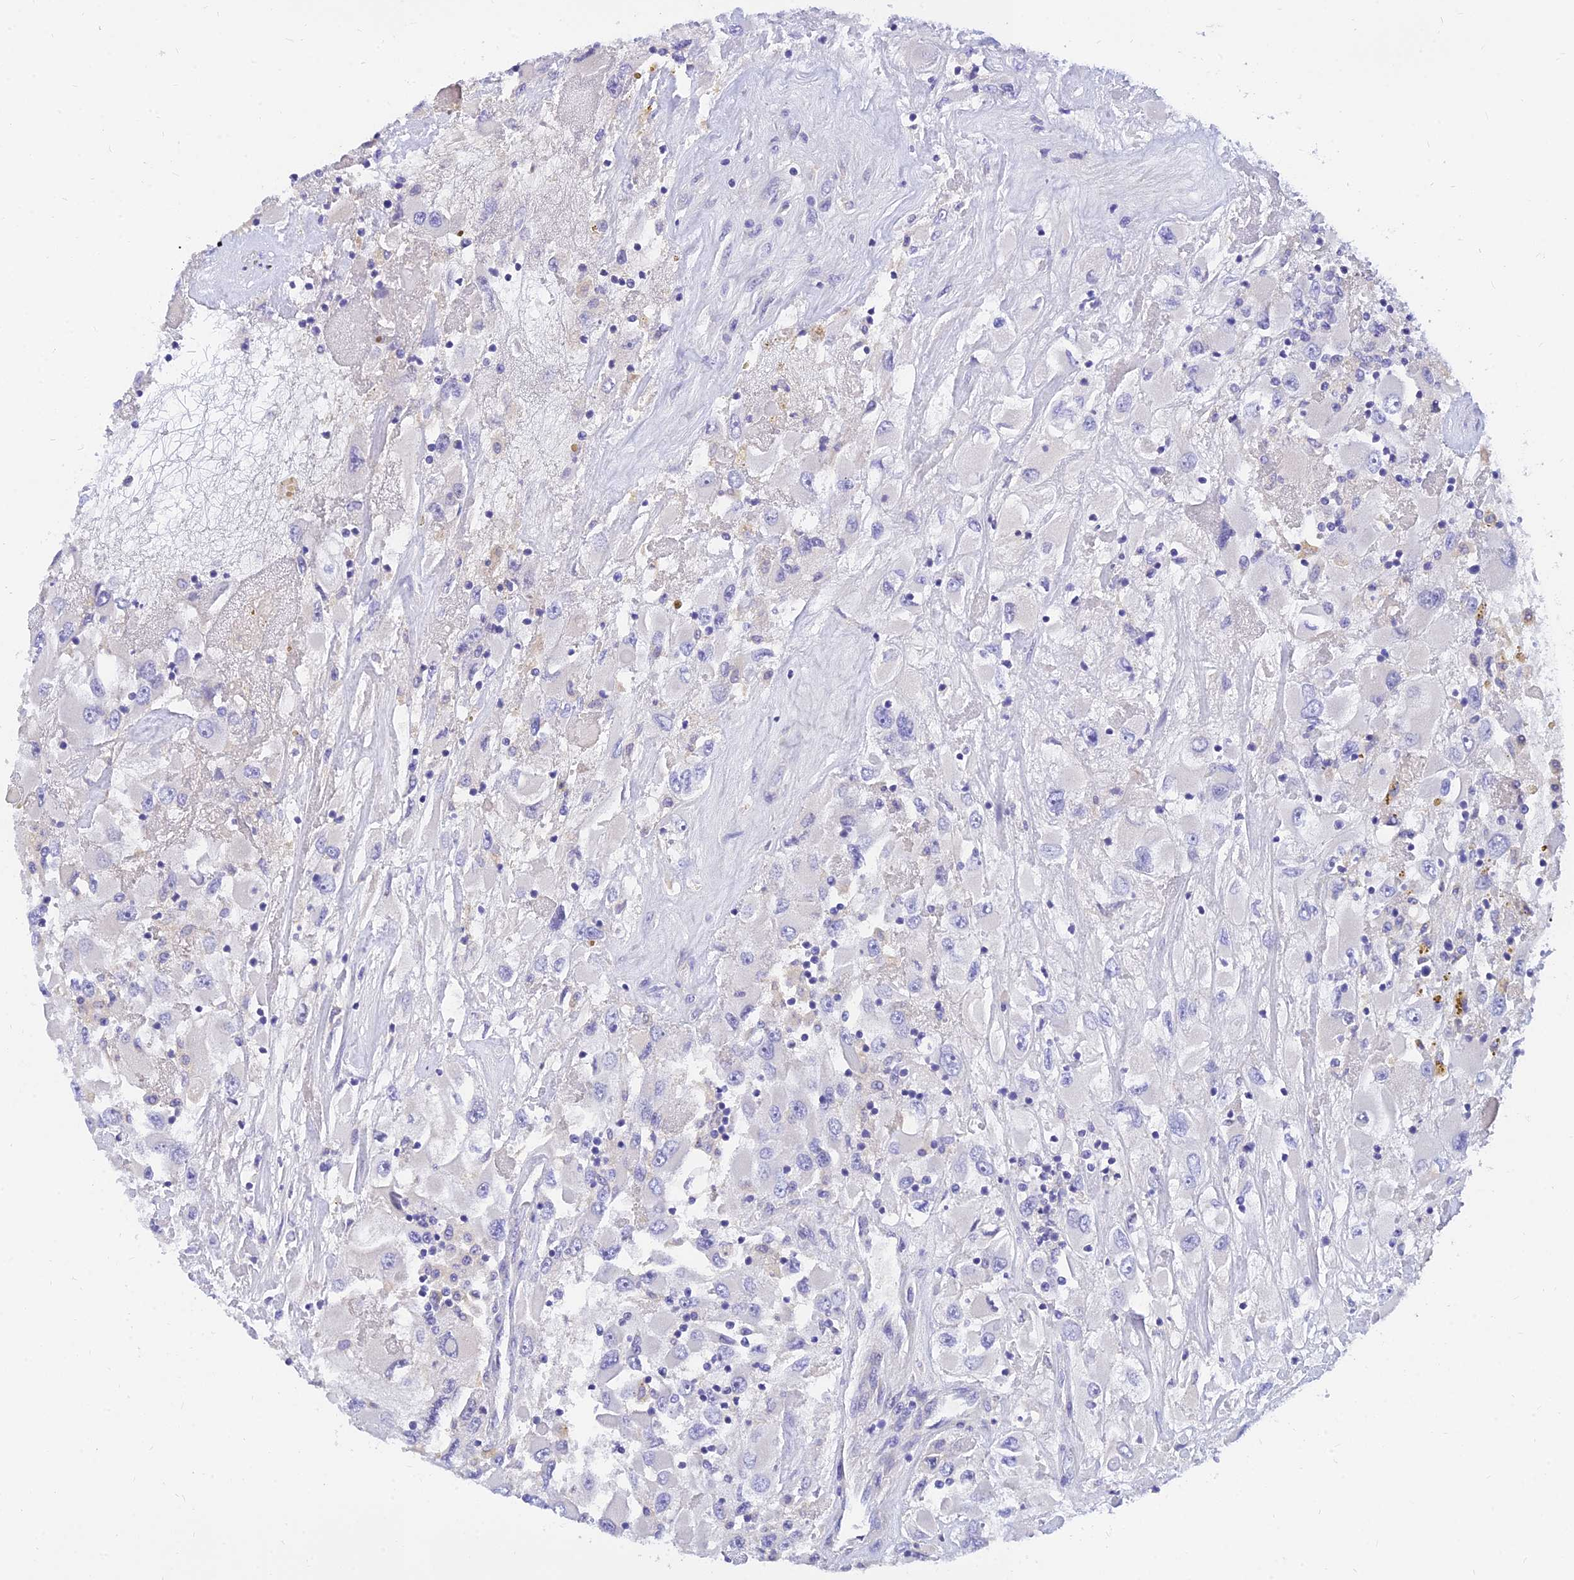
{"staining": {"intensity": "negative", "quantity": "none", "location": "none"}, "tissue": "renal cancer", "cell_type": "Tumor cells", "image_type": "cancer", "snomed": [{"axis": "morphology", "description": "Adenocarcinoma, NOS"}, {"axis": "topography", "description": "Kidney"}], "caption": "There is no significant staining in tumor cells of renal cancer (adenocarcinoma).", "gene": "TMEM161B", "patient": {"sex": "female", "age": 52}}